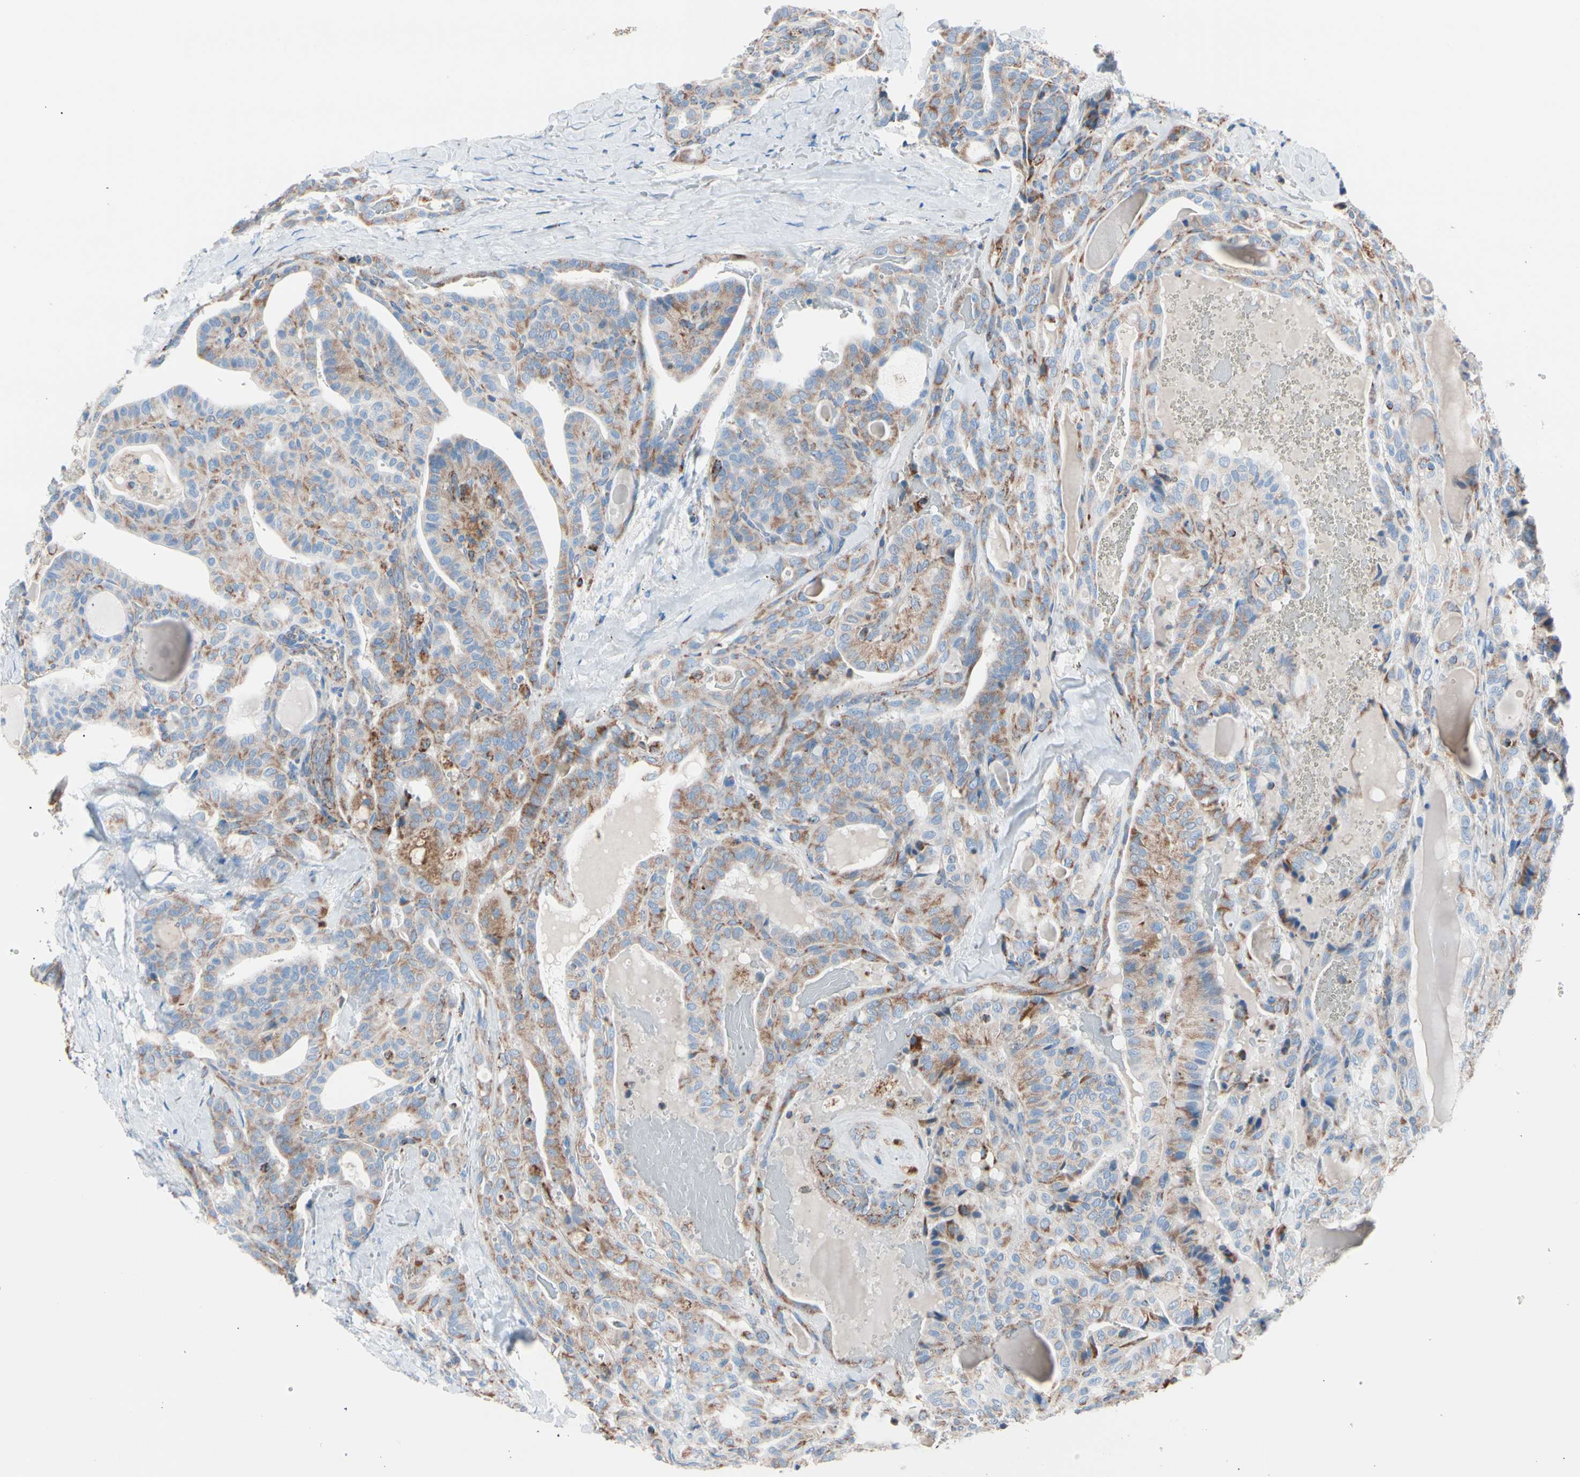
{"staining": {"intensity": "moderate", "quantity": "25%-75%", "location": "cytoplasmic/membranous"}, "tissue": "thyroid cancer", "cell_type": "Tumor cells", "image_type": "cancer", "snomed": [{"axis": "morphology", "description": "Papillary adenocarcinoma, NOS"}, {"axis": "topography", "description": "Thyroid gland"}], "caption": "Brown immunohistochemical staining in human thyroid papillary adenocarcinoma demonstrates moderate cytoplasmic/membranous staining in approximately 25%-75% of tumor cells.", "gene": "HK1", "patient": {"sex": "male", "age": 77}}